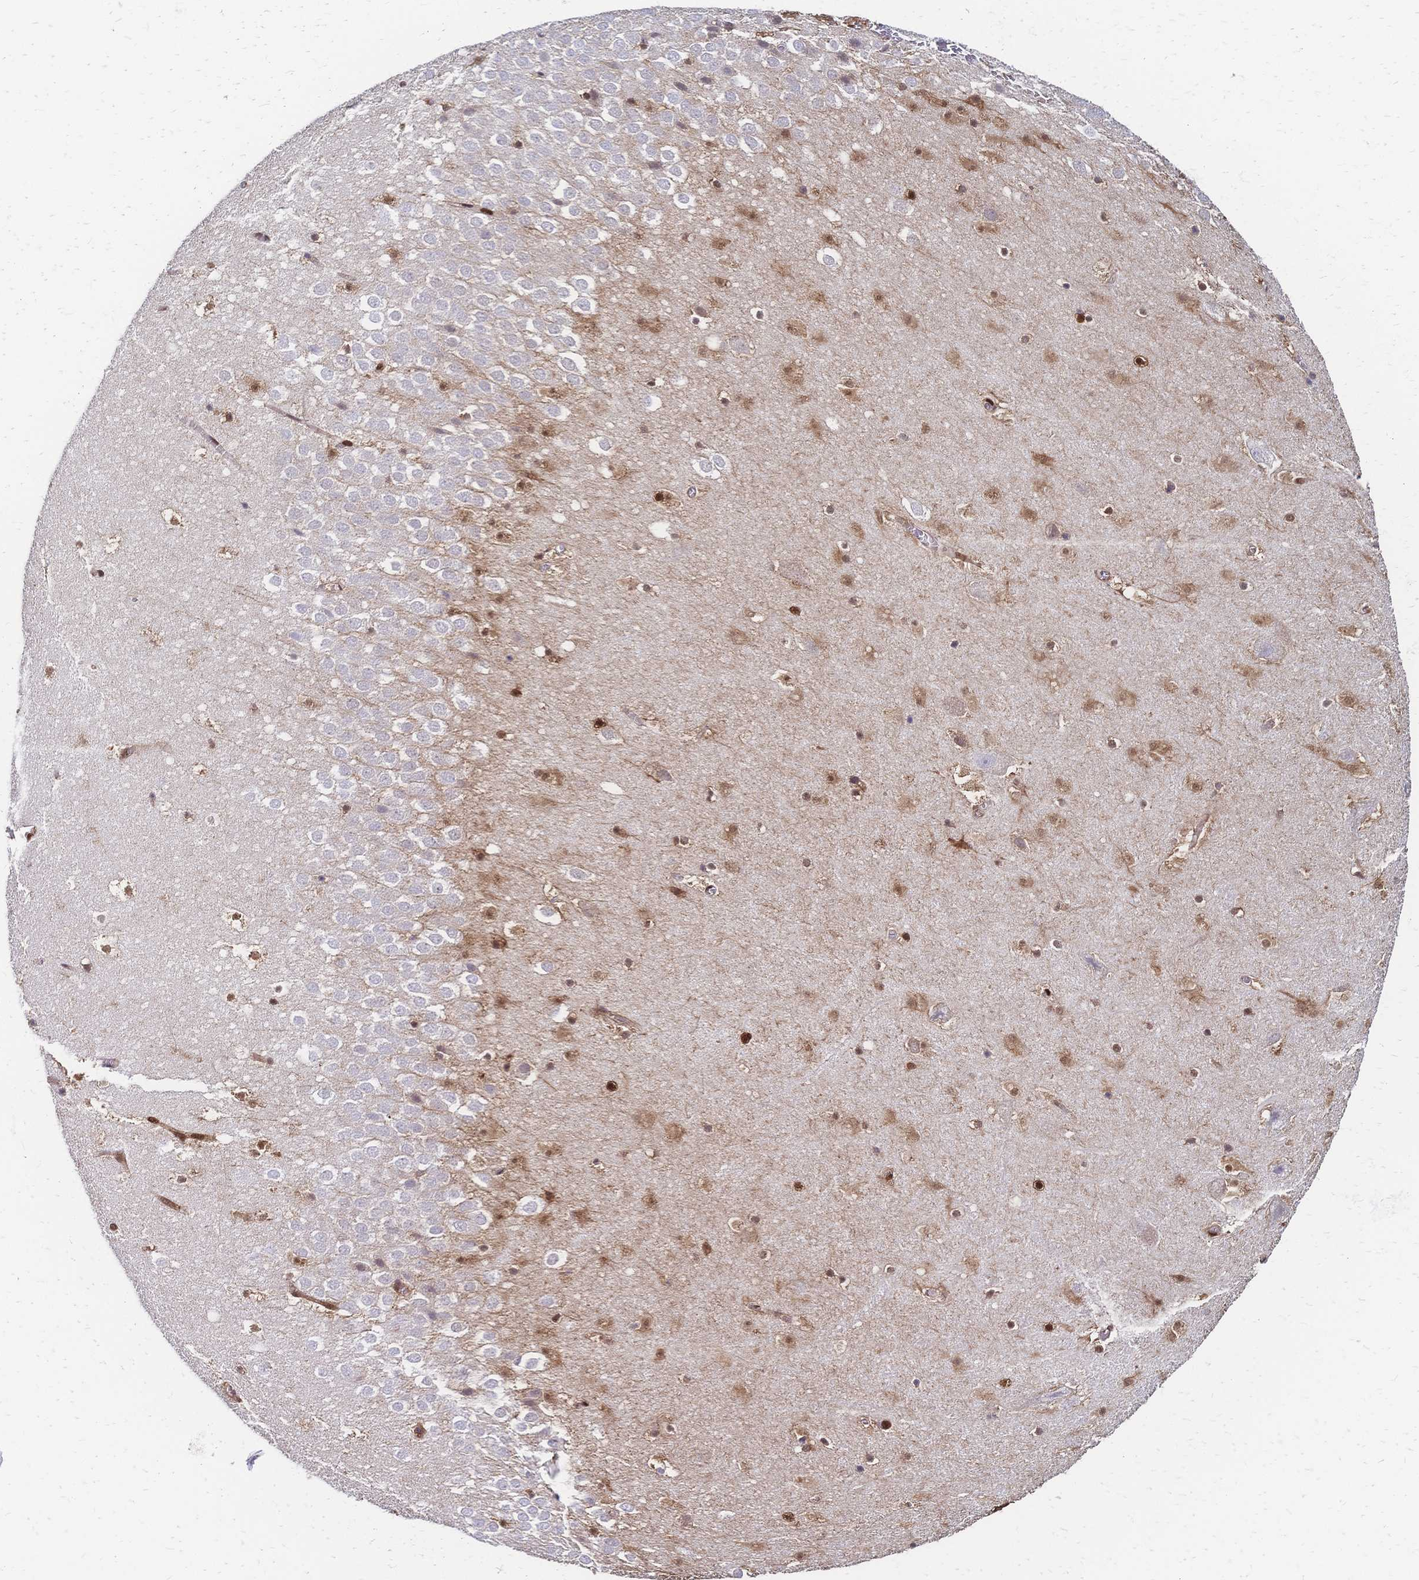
{"staining": {"intensity": "strong", "quantity": ">75%", "location": "nuclear"}, "tissue": "hippocampus", "cell_type": "Glial cells", "image_type": "normal", "snomed": [{"axis": "morphology", "description": "Normal tissue, NOS"}, {"axis": "topography", "description": "Hippocampus"}], "caption": "DAB immunohistochemical staining of benign human hippocampus reveals strong nuclear protein expression in about >75% of glial cells.", "gene": "HDGF", "patient": {"sex": "female", "age": 42}}